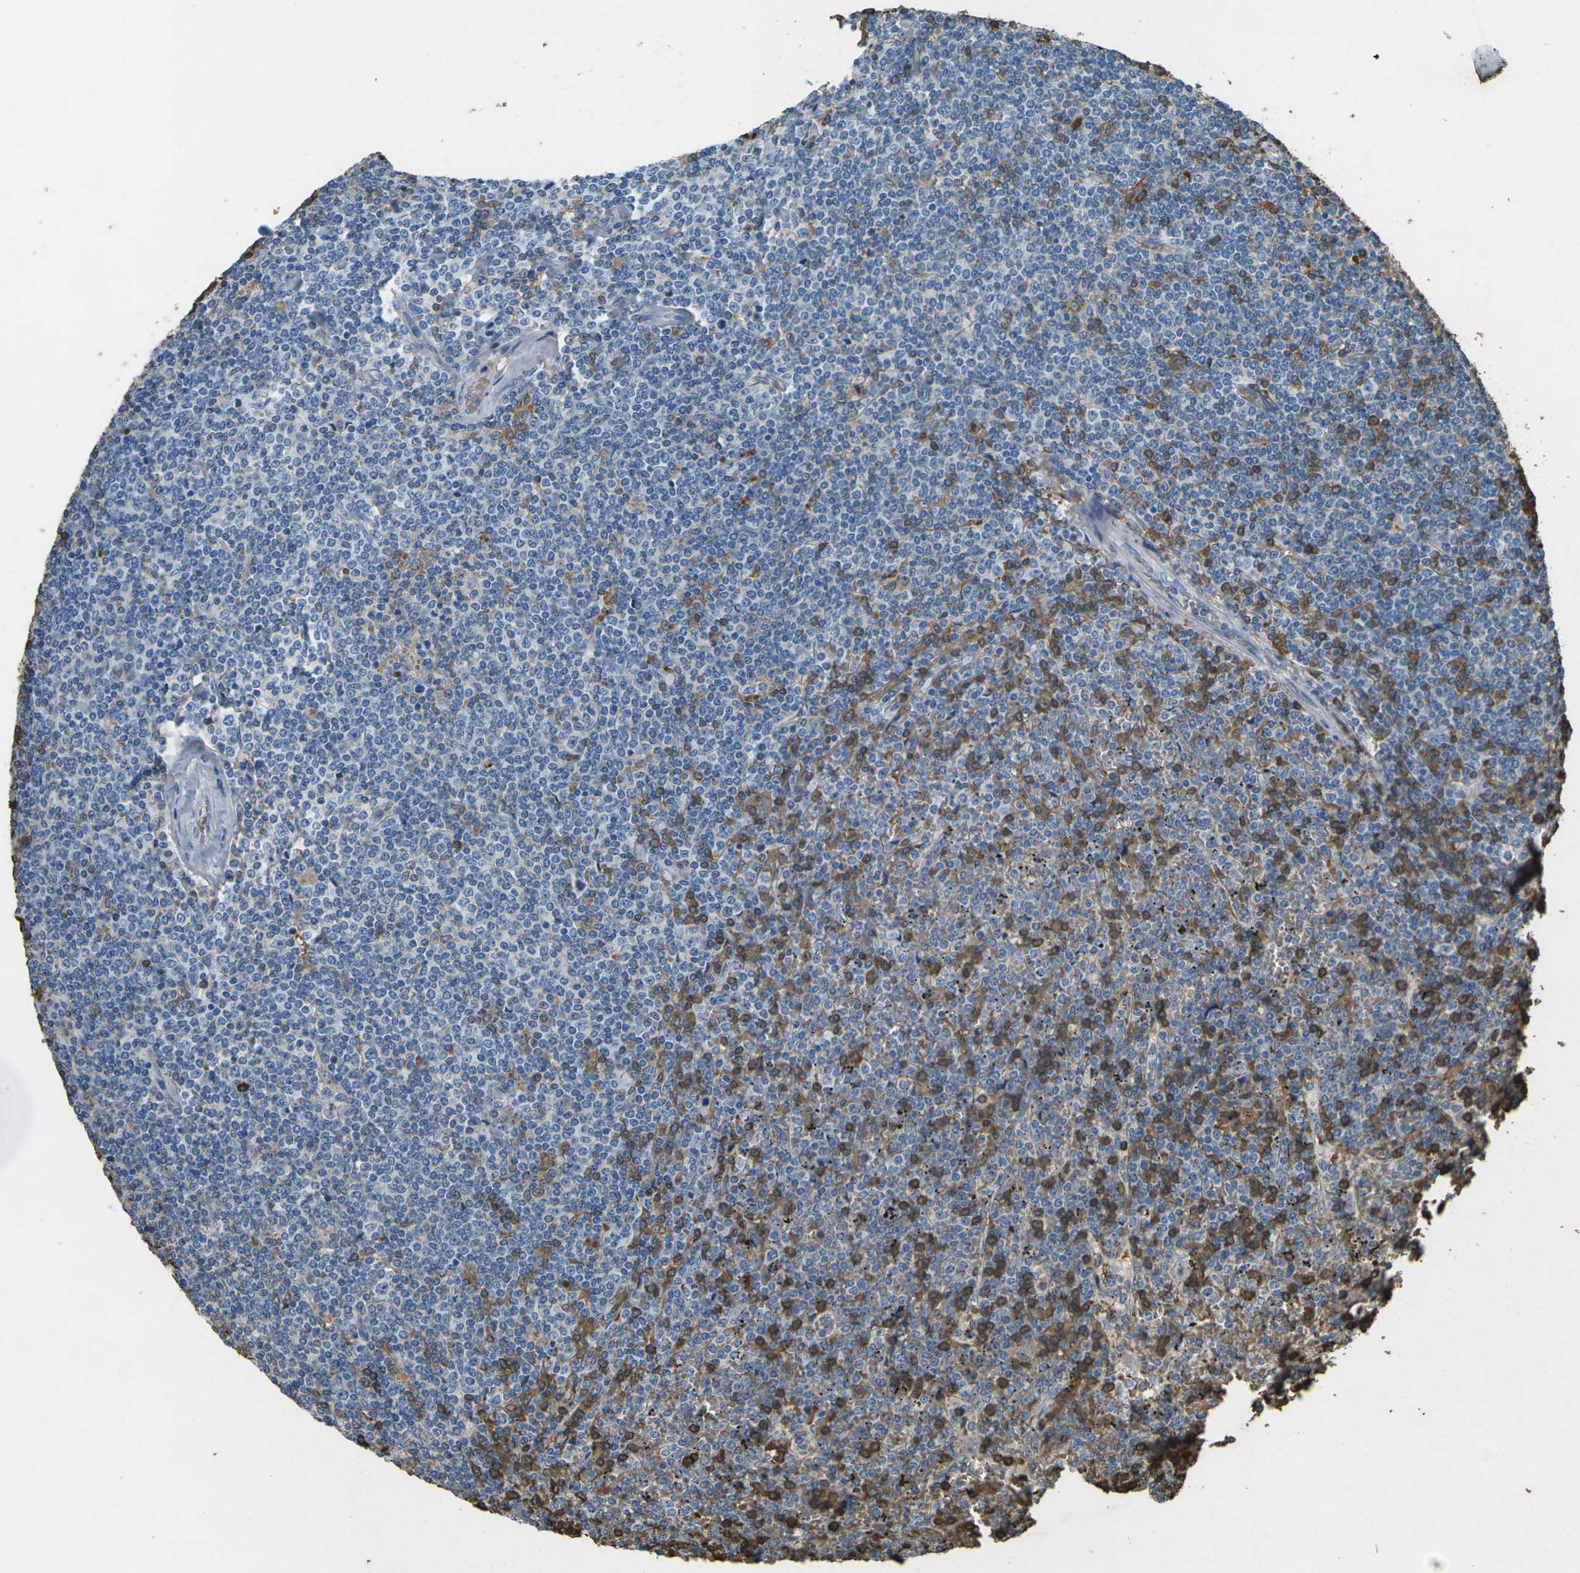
{"staining": {"intensity": "weak", "quantity": "25%-75%", "location": "cytoplasmic/membranous"}, "tissue": "lymphoma", "cell_type": "Tumor cells", "image_type": "cancer", "snomed": [{"axis": "morphology", "description": "Malignant lymphoma, non-Hodgkin's type, Low grade"}, {"axis": "topography", "description": "Spleen"}], "caption": "Low-grade malignant lymphoma, non-Hodgkin's type stained for a protein (brown) demonstrates weak cytoplasmic/membranous positive staining in approximately 25%-75% of tumor cells.", "gene": "HBB", "patient": {"sex": "female", "age": 19}}